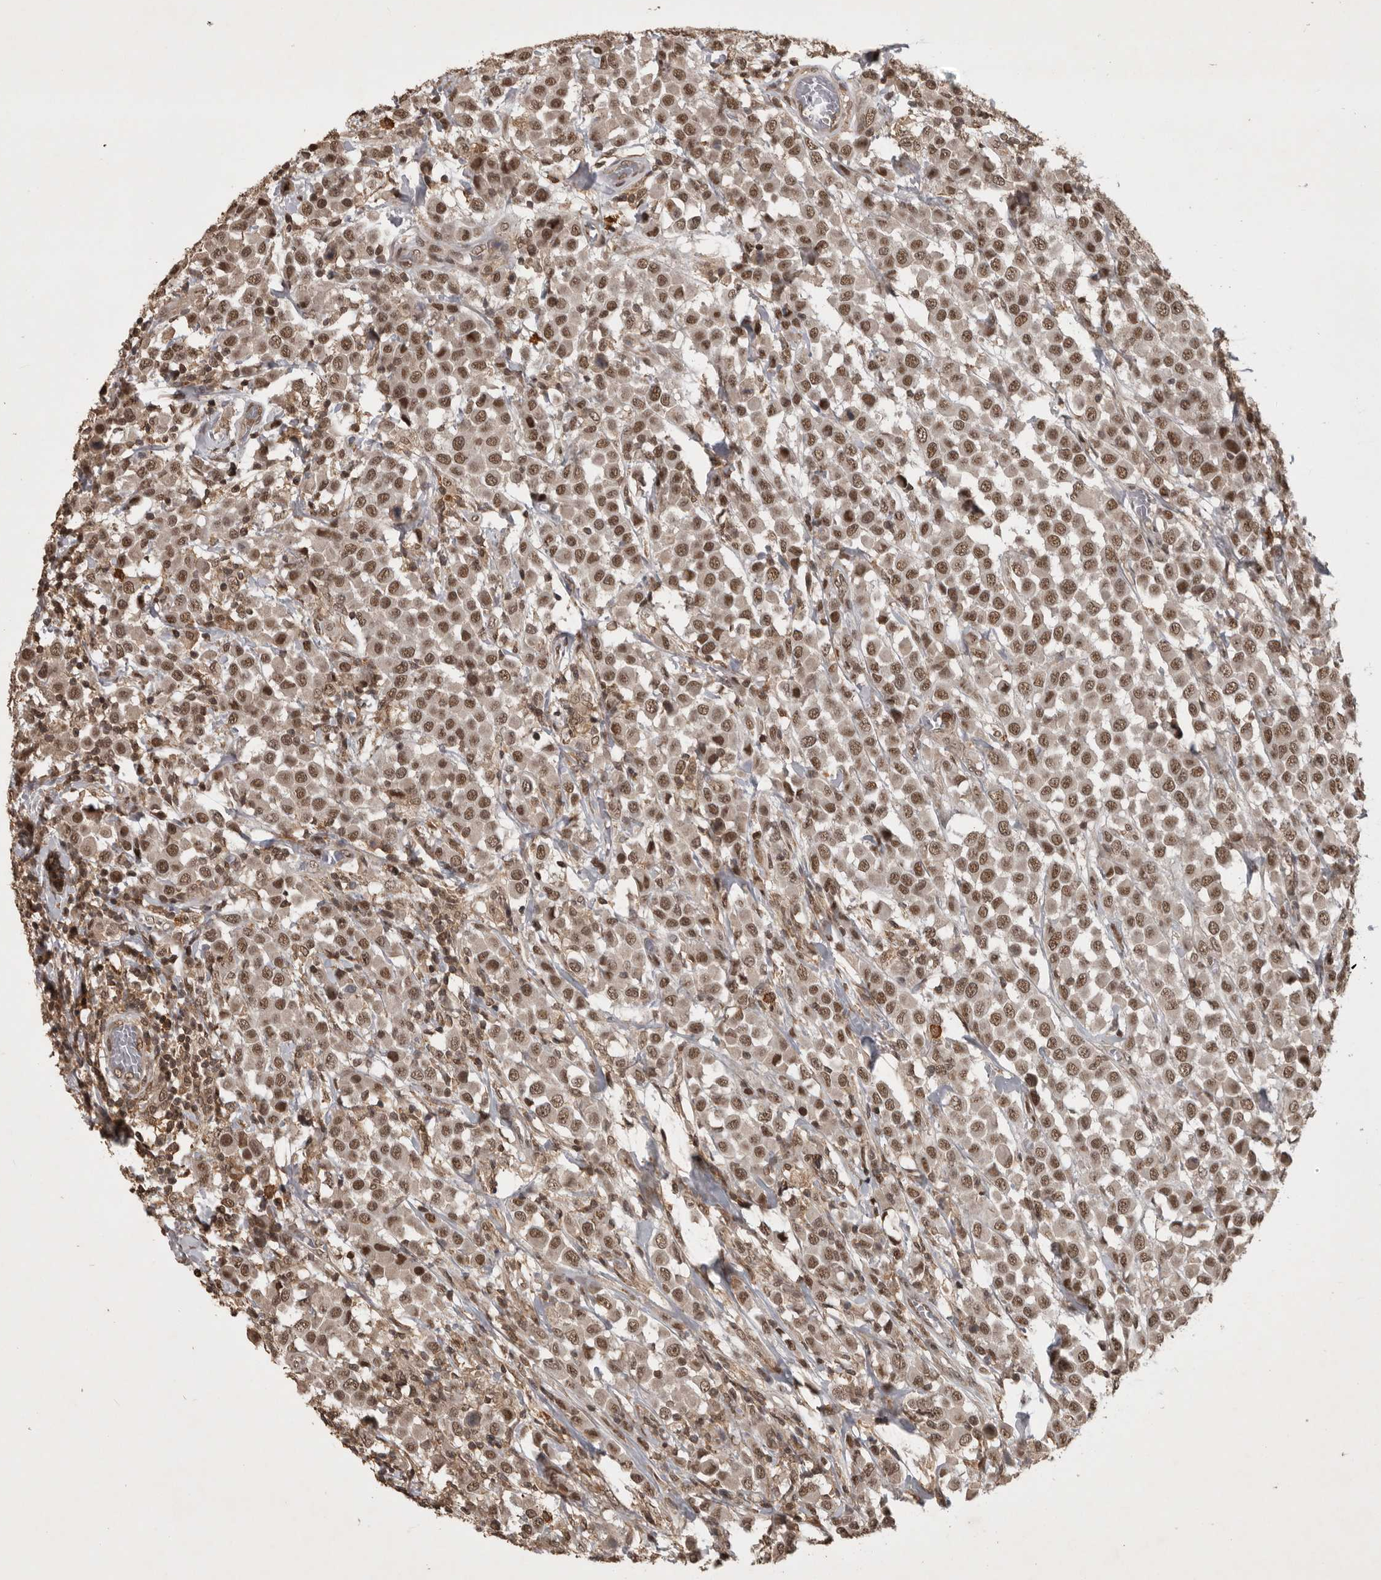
{"staining": {"intensity": "moderate", "quantity": ">75%", "location": "nuclear"}, "tissue": "breast cancer", "cell_type": "Tumor cells", "image_type": "cancer", "snomed": [{"axis": "morphology", "description": "Duct carcinoma"}, {"axis": "topography", "description": "Breast"}], "caption": "A medium amount of moderate nuclear expression is appreciated in about >75% of tumor cells in intraductal carcinoma (breast) tissue.", "gene": "CBLL1", "patient": {"sex": "female", "age": 61}}